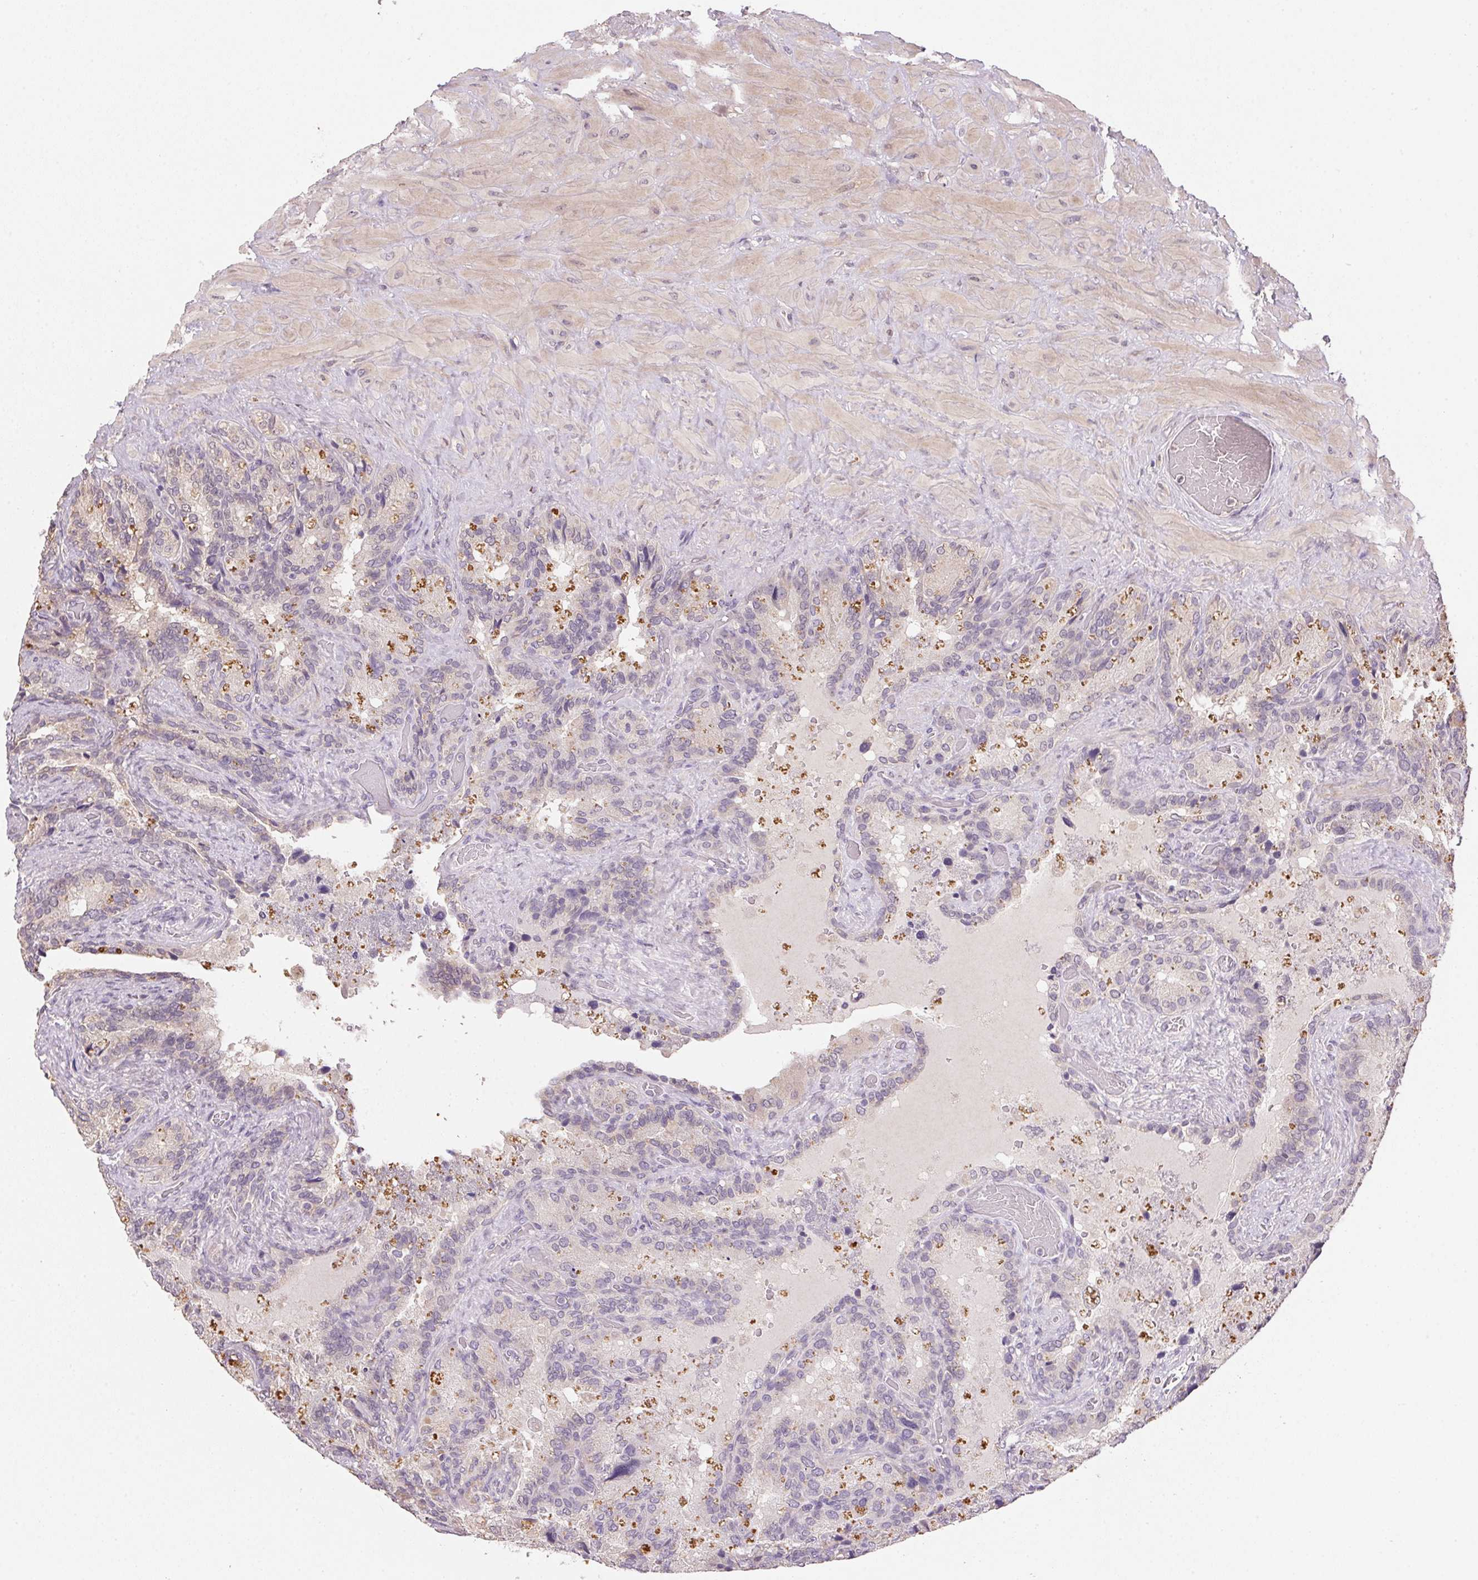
{"staining": {"intensity": "weak", "quantity": "<25%", "location": "cytoplasmic/membranous"}, "tissue": "seminal vesicle", "cell_type": "Glandular cells", "image_type": "normal", "snomed": [{"axis": "morphology", "description": "Normal tissue, NOS"}, {"axis": "topography", "description": "Seminal veicle"}], "caption": "DAB (3,3'-diaminobenzidine) immunohistochemical staining of benign human seminal vesicle demonstrates no significant expression in glandular cells. (DAB immunohistochemistry (IHC), high magnification).", "gene": "ALDH8A1", "patient": {"sex": "male", "age": 60}}